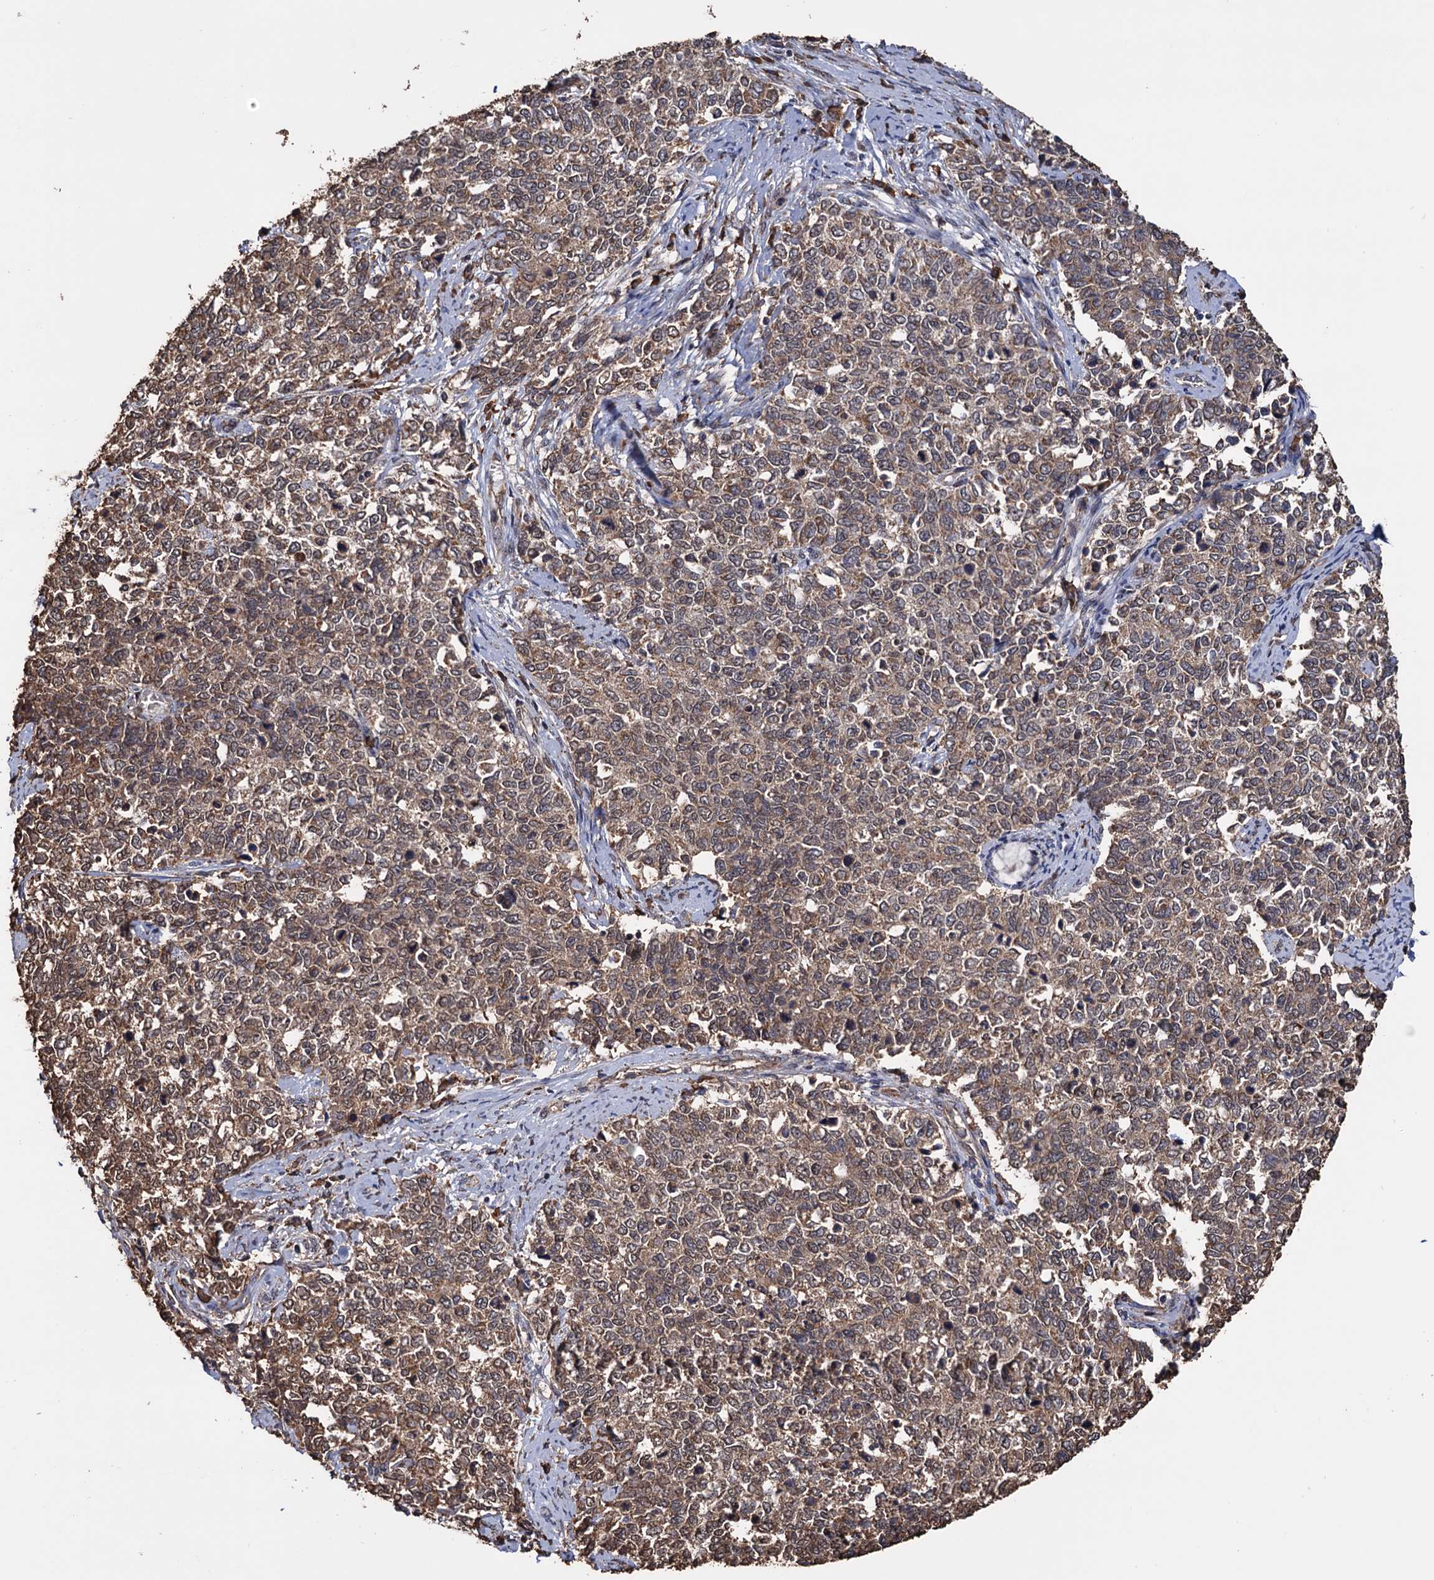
{"staining": {"intensity": "moderate", "quantity": ">75%", "location": "cytoplasmic/membranous"}, "tissue": "cervical cancer", "cell_type": "Tumor cells", "image_type": "cancer", "snomed": [{"axis": "morphology", "description": "Squamous cell carcinoma, NOS"}, {"axis": "topography", "description": "Cervix"}], "caption": "Immunohistochemical staining of human cervical cancer reveals medium levels of moderate cytoplasmic/membranous protein staining in about >75% of tumor cells.", "gene": "TBC1D12", "patient": {"sex": "female", "age": 63}}